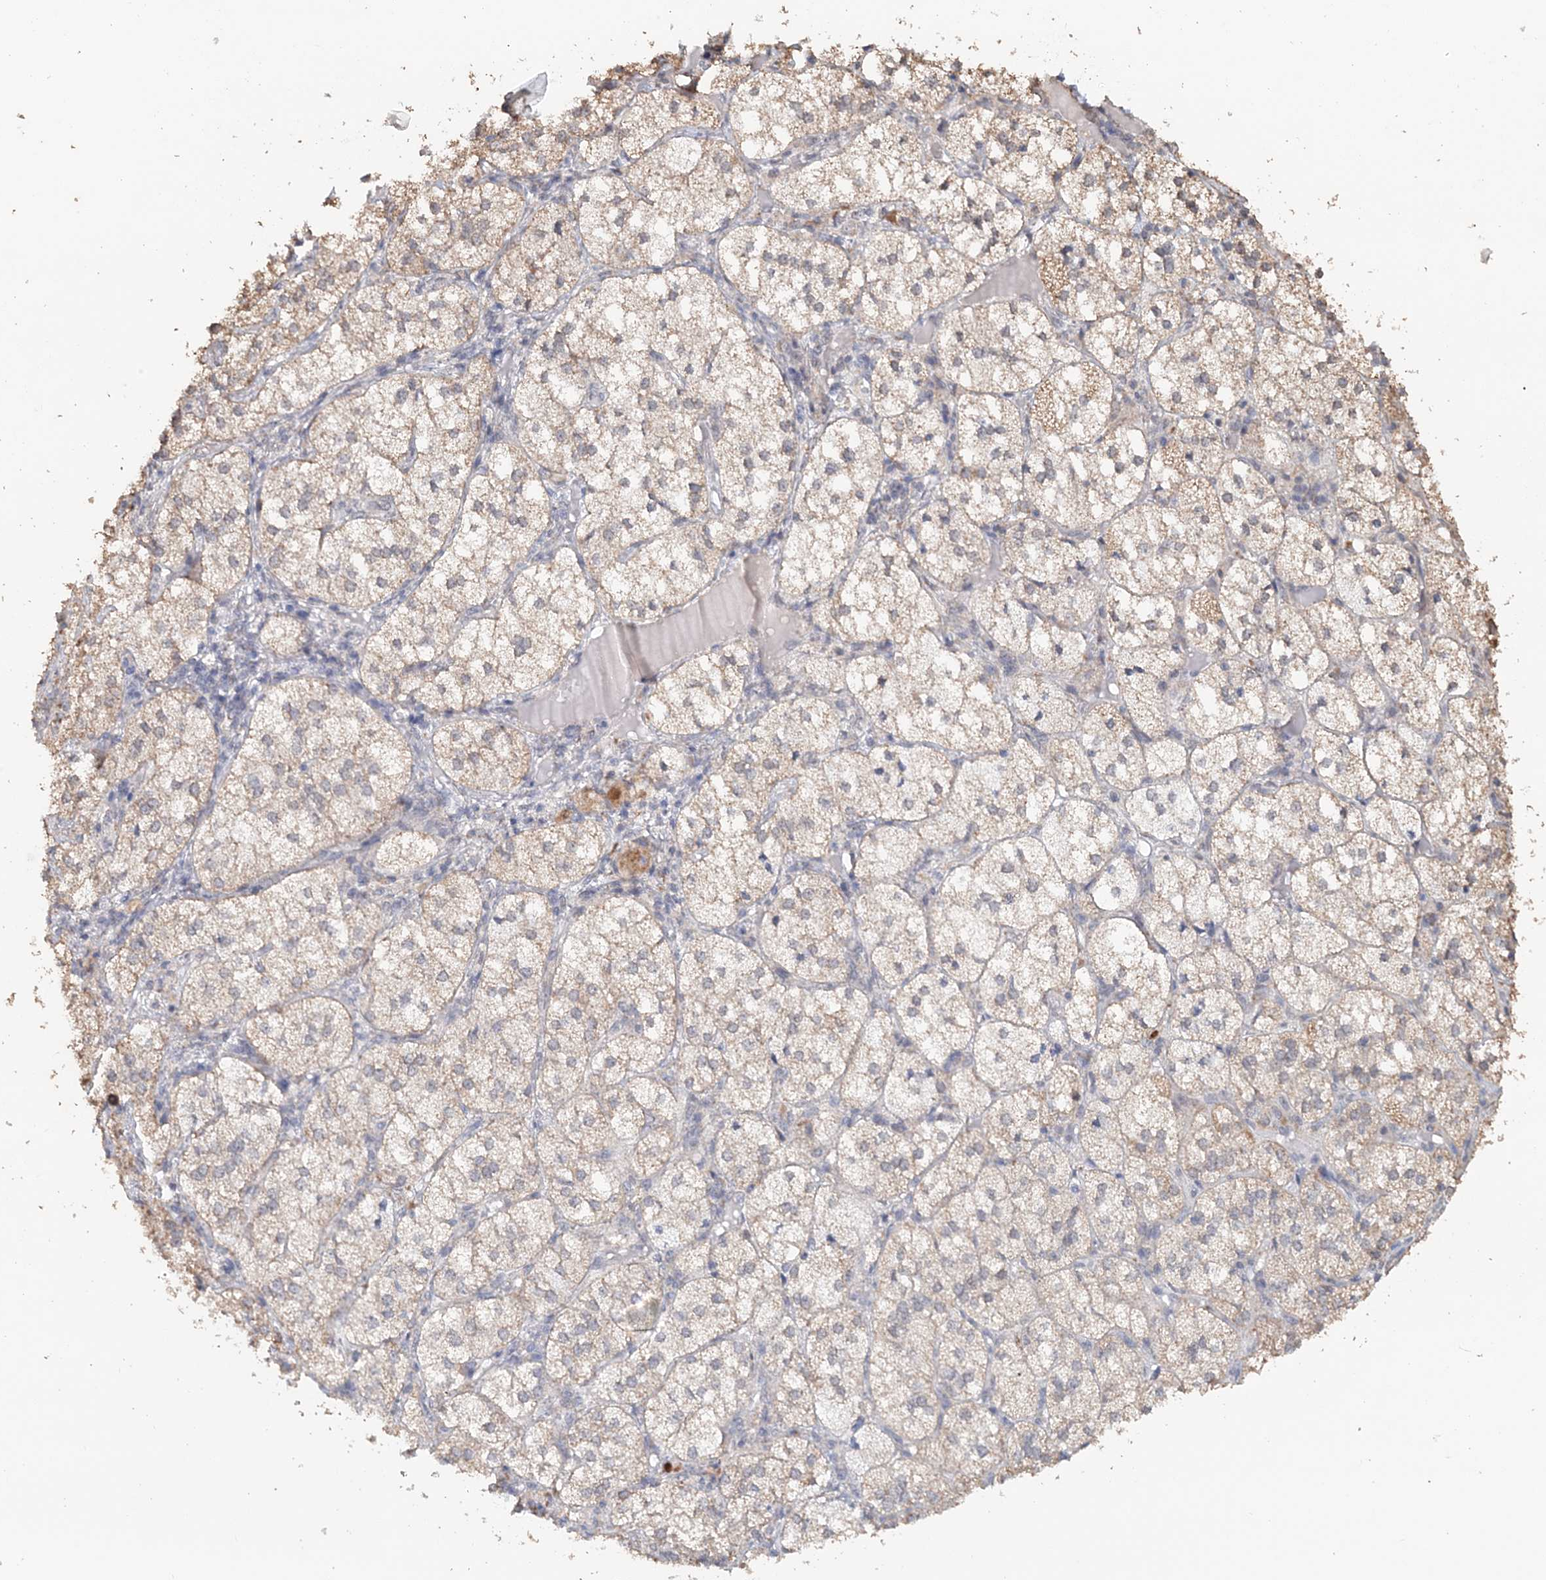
{"staining": {"intensity": "weak", "quantity": ">75%", "location": "cytoplasmic/membranous"}, "tissue": "adrenal gland", "cell_type": "Glandular cells", "image_type": "normal", "snomed": [{"axis": "morphology", "description": "Normal tissue, NOS"}, {"axis": "topography", "description": "Adrenal gland"}], "caption": "This image reveals normal adrenal gland stained with immunohistochemistry to label a protein in brown. The cytoplasmic/membranous of glandular cells show weak positivity for the protein. Nuclei are counter-stained blue.", "gene": "FBXO38", "patient": {"sex": "female", "age": 61}}